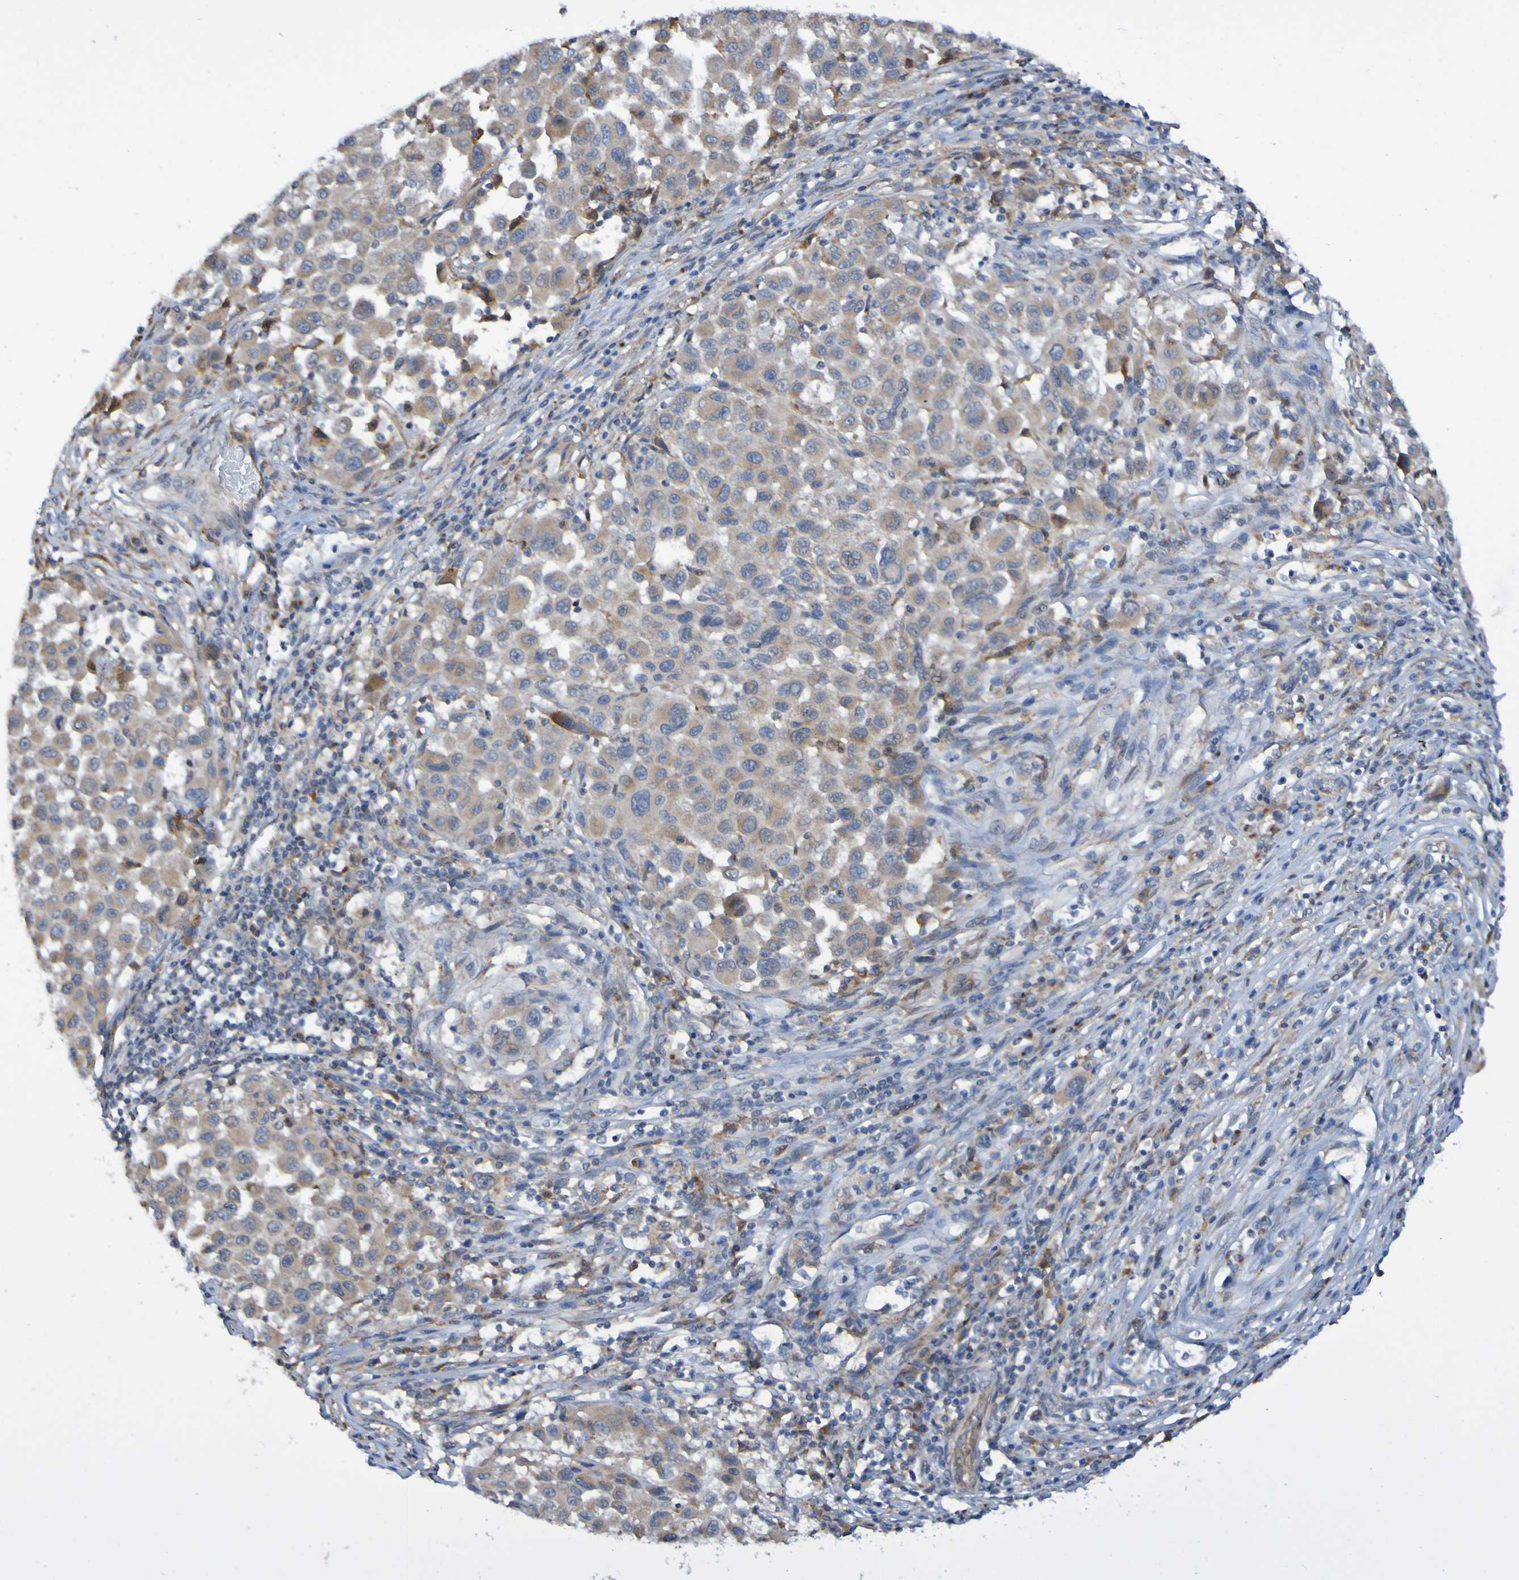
{"staining": {"intensity": "weak", "quantity": ">75%", "location": "cytoplasmic/membranous"}, "tissue": "melanoma", "cell_type": "Tumor cells", "image_type": "cancer", "snomed": [{"axis": "morphology", "description": "Malignant melanoma, Metastatic site"}, {"axis": "topography", "description": "Lymph node"}], "caption": "The micrograph shows immunohistochemical staining of malignant melanoma (metastatic site). There is weak cytoplasmic/membranous positivity is seen in about >75% of tumor cells.", "gene": "LMBRD2", "patient": {"sex": "male", "age": 61}}